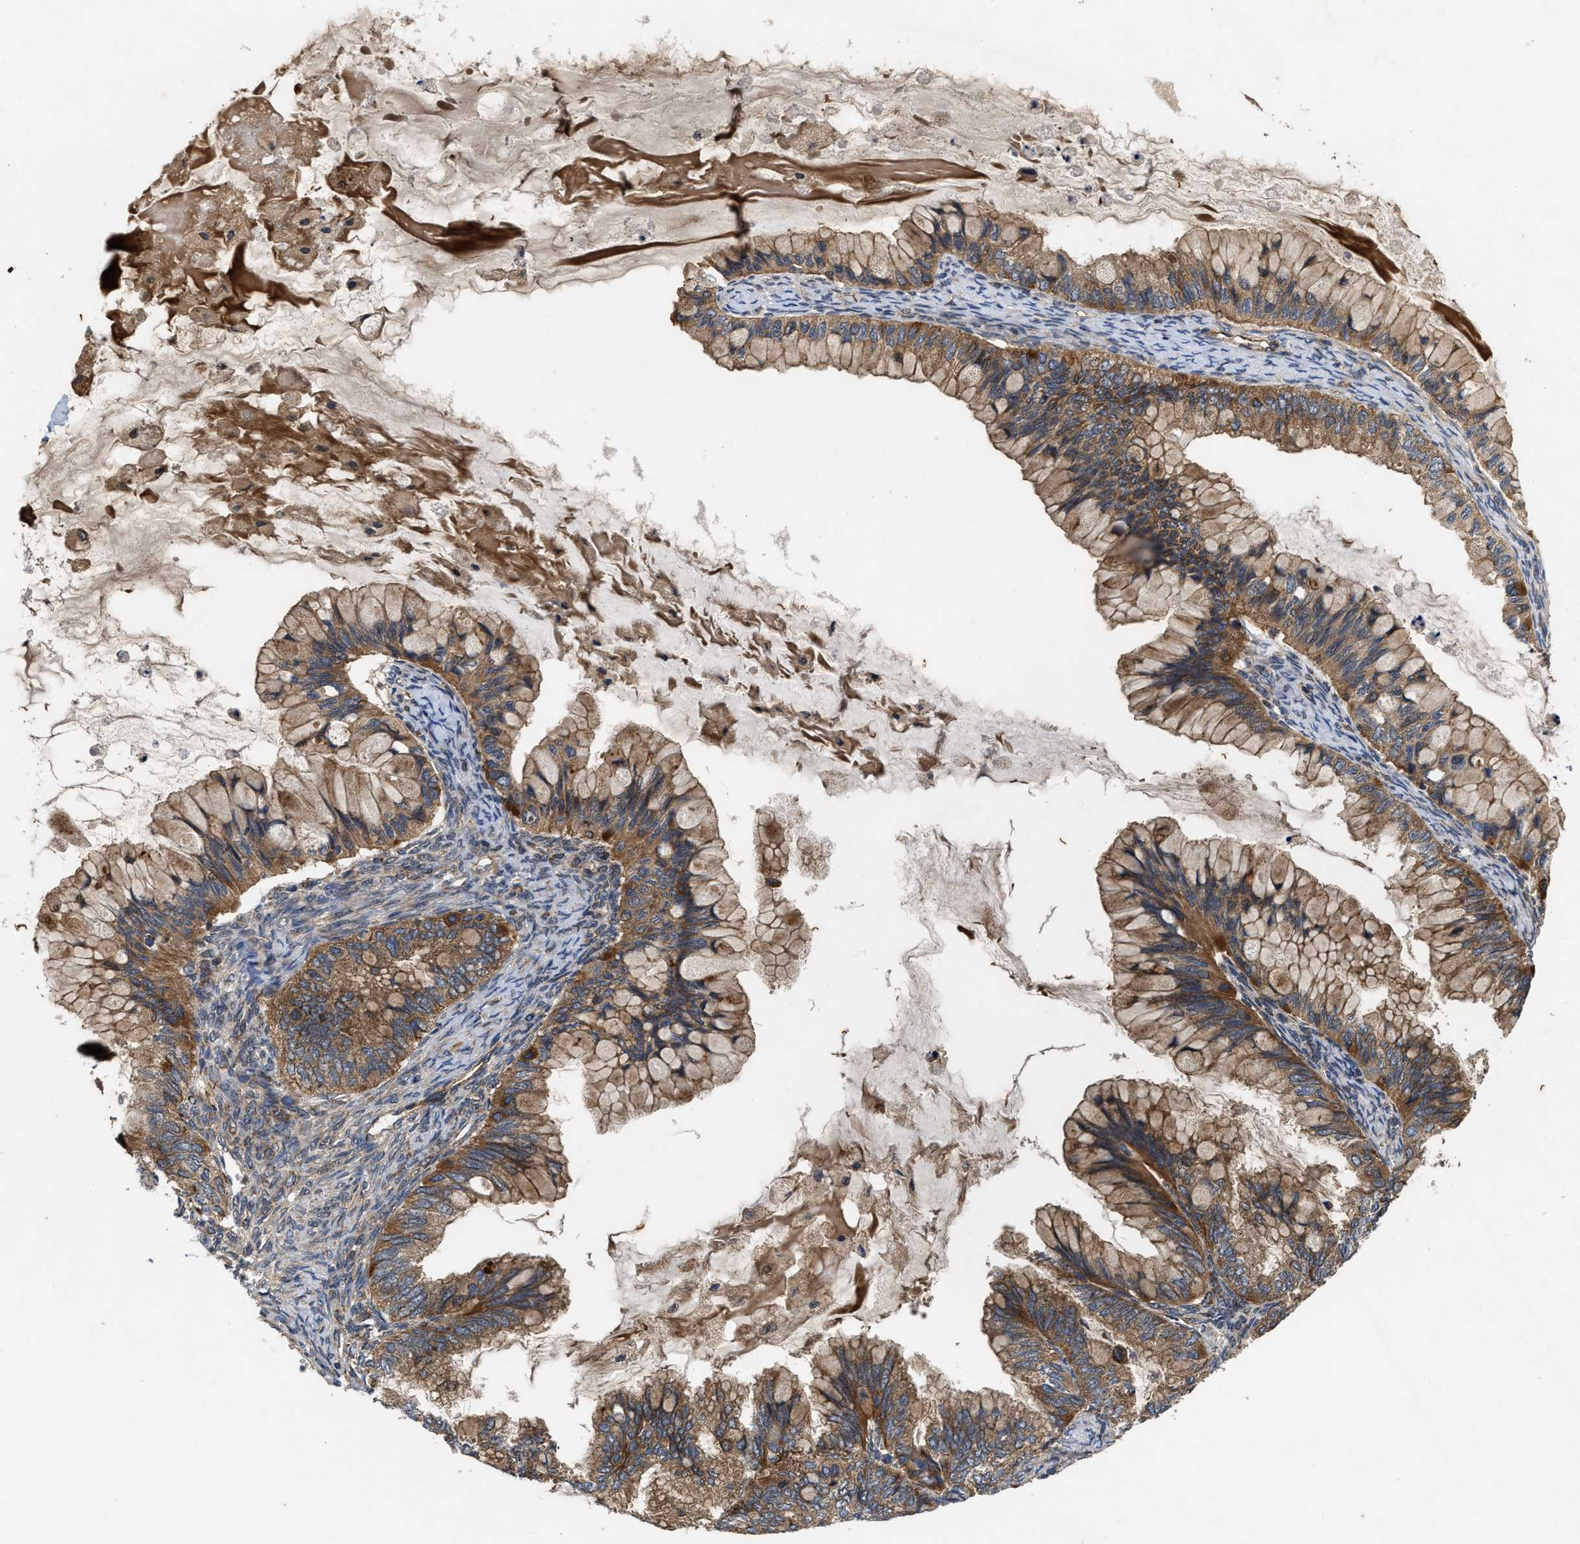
{"staining": {"intensity": "moderate", "quantity": ">75%", "location": "cytoplasmic/membranous"}, "tissue": "ovarian cancer", "cell_type": "Tumor cells", "image_type": "cancer", "snomed": [{"axis": "morphology", "description": "Cystadenocarcinoma, mucinous, NOS"}, {"axis": "topography", "description": "Ovary"}], "caption": "A micrograph showing moderate cytoplasmic/membranous staining in approximately >75% of tumor cells in ovarian cancer (mucinous cystadenocarcinoma), as visualized by brown immunohistochemical staining.", "gene": "EFNA4", "patient": {"sex": "female", "age": 80}}